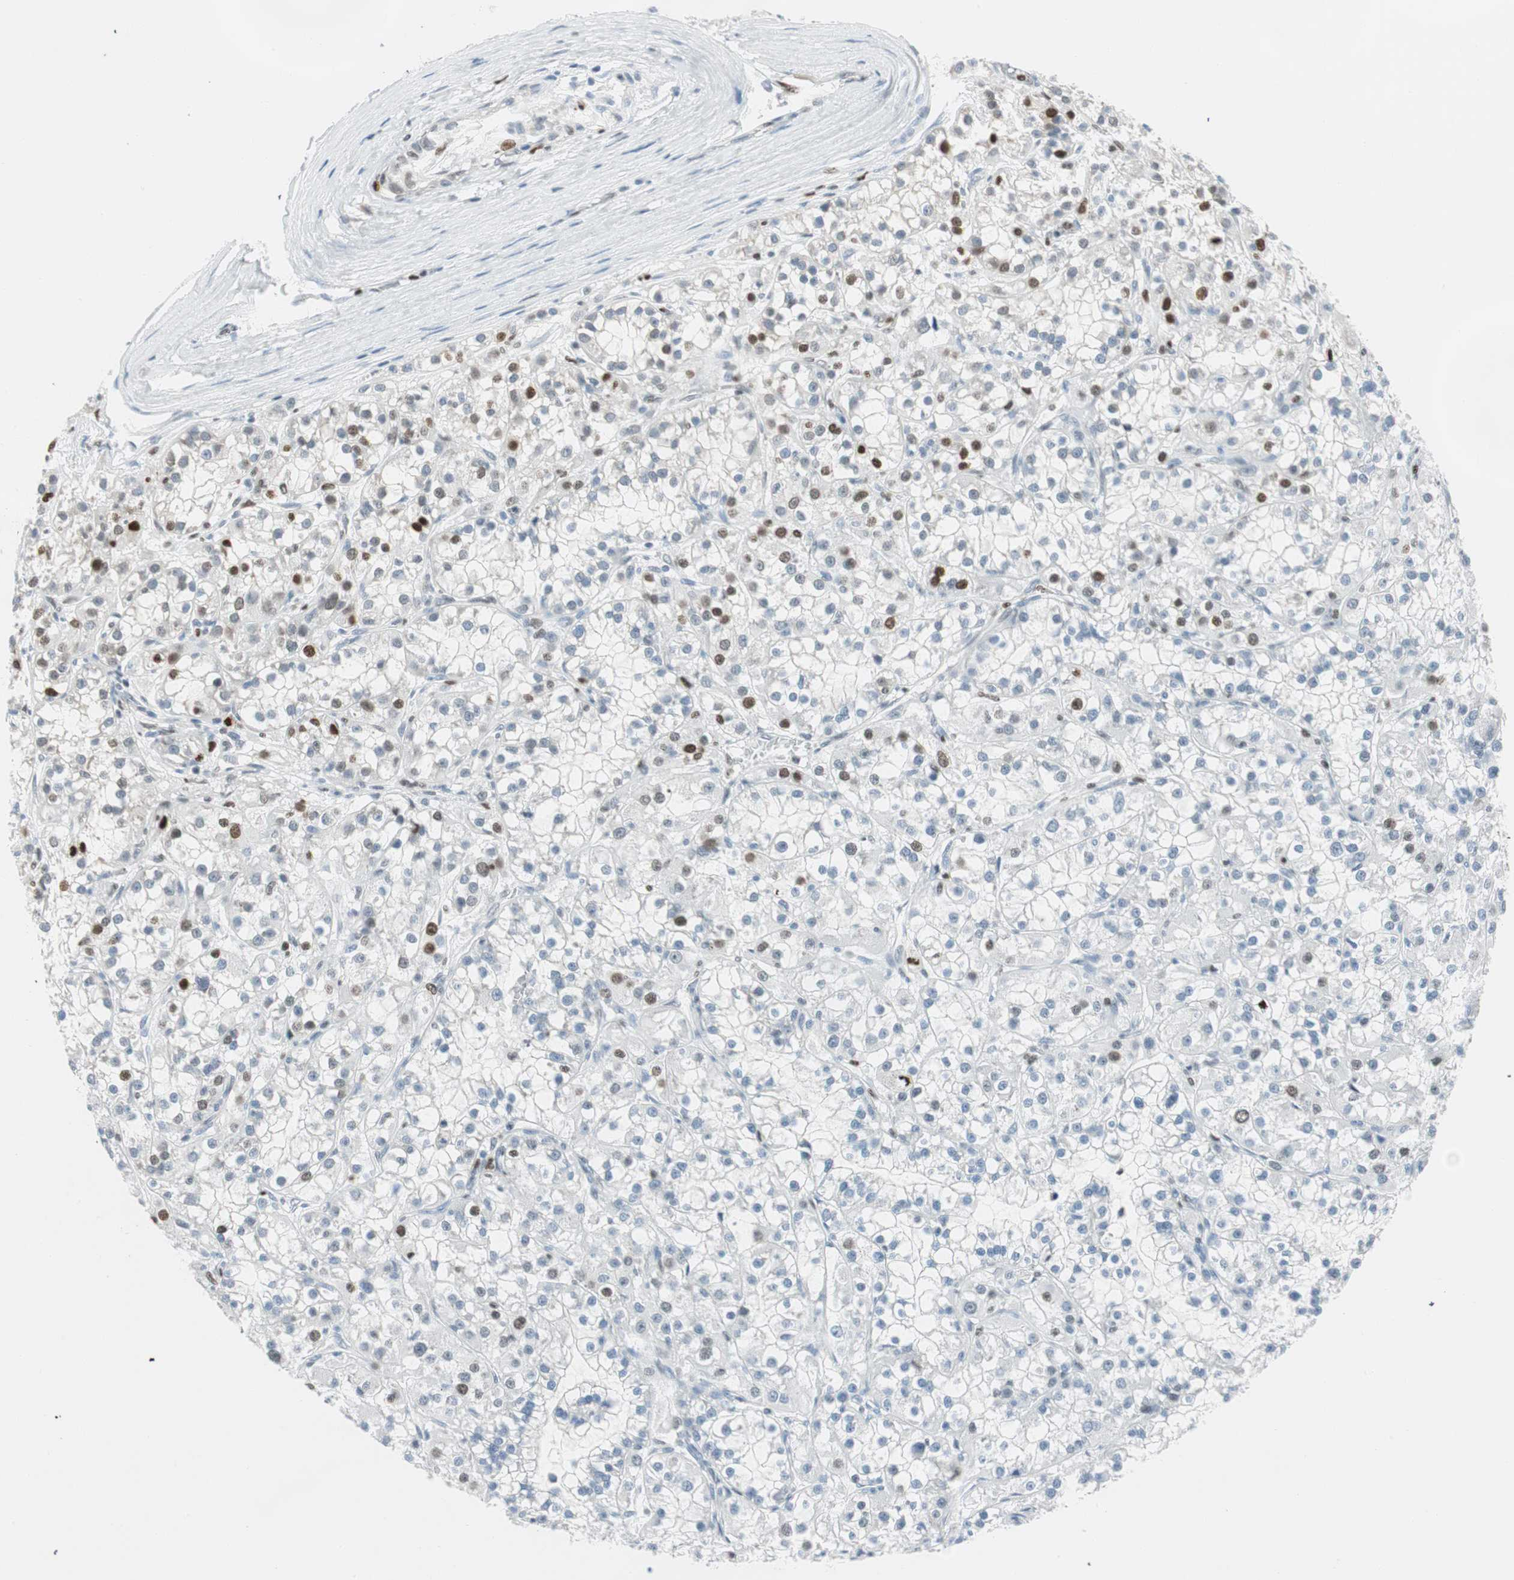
{"staining": {"intensity": "moderate", "quantity": "<25%", "location": "nuclear"}, "tissue": "renal cancer", "cell_type": "Tumor cells", "image_type": "cancer", "snomed": [{"axis": "morphology", "description": "Adenocarcinoma, NOS"}, {"axis": "topography", "description": "Kidney"}], "caption": "About <25% of tumor cells in human renal cancer reveal moderate nuclear protein expression as visualized by brown immunohistochemical staining.", "gene": "EZH2", "patient": {"sex": "female", "age": 52}}